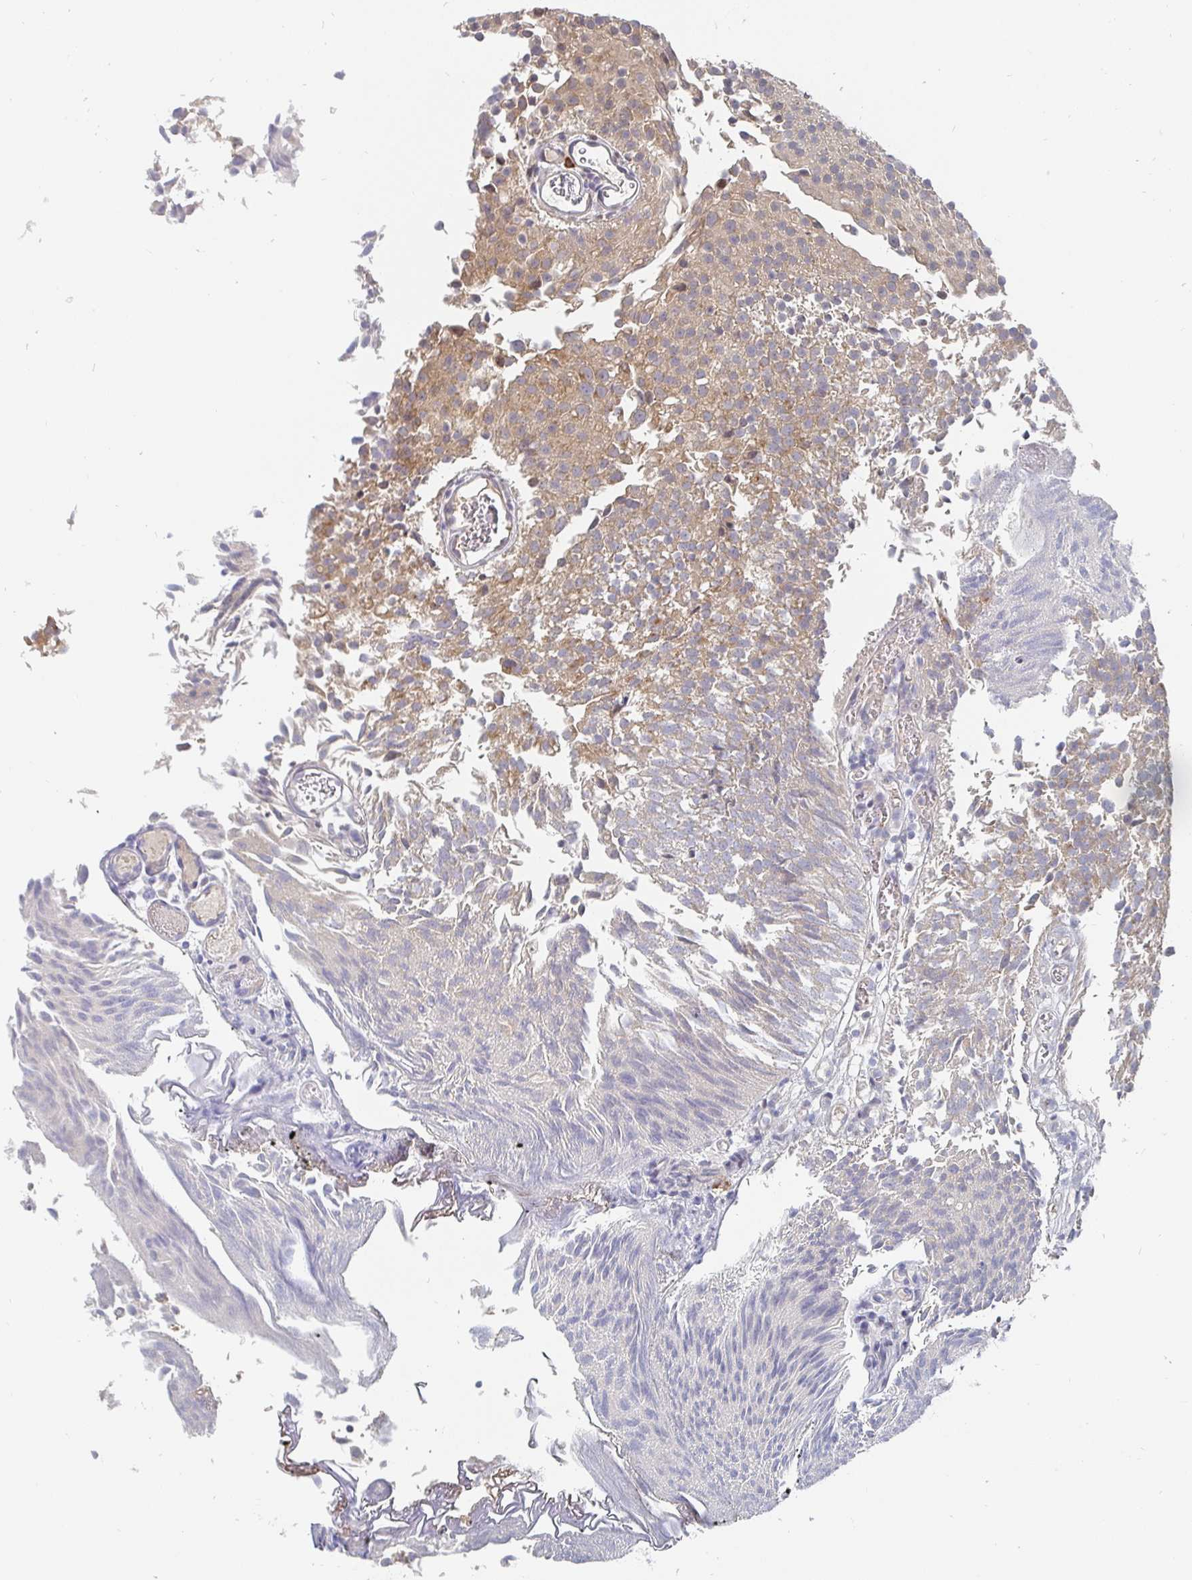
{"staining": {"intensity": "weak", "quantity": "<25%", "location": "cytoplasmic/membranous"}, "tissue": "urothelial cancer", "cell_type": "Tumor cells", "image_type": "cancer", "snomed": [{"axis": "morphology", "description": "Urothelial carcinoma, Low grade"}, {"axis": "topography", "description": "Urinary bladder"}], "caption": "Tumor cells show no significant protein expression in urothelial carcinoma (low-grade).", "gene": "MEIS1", "patient": {"sex": "male", "age": 80}}